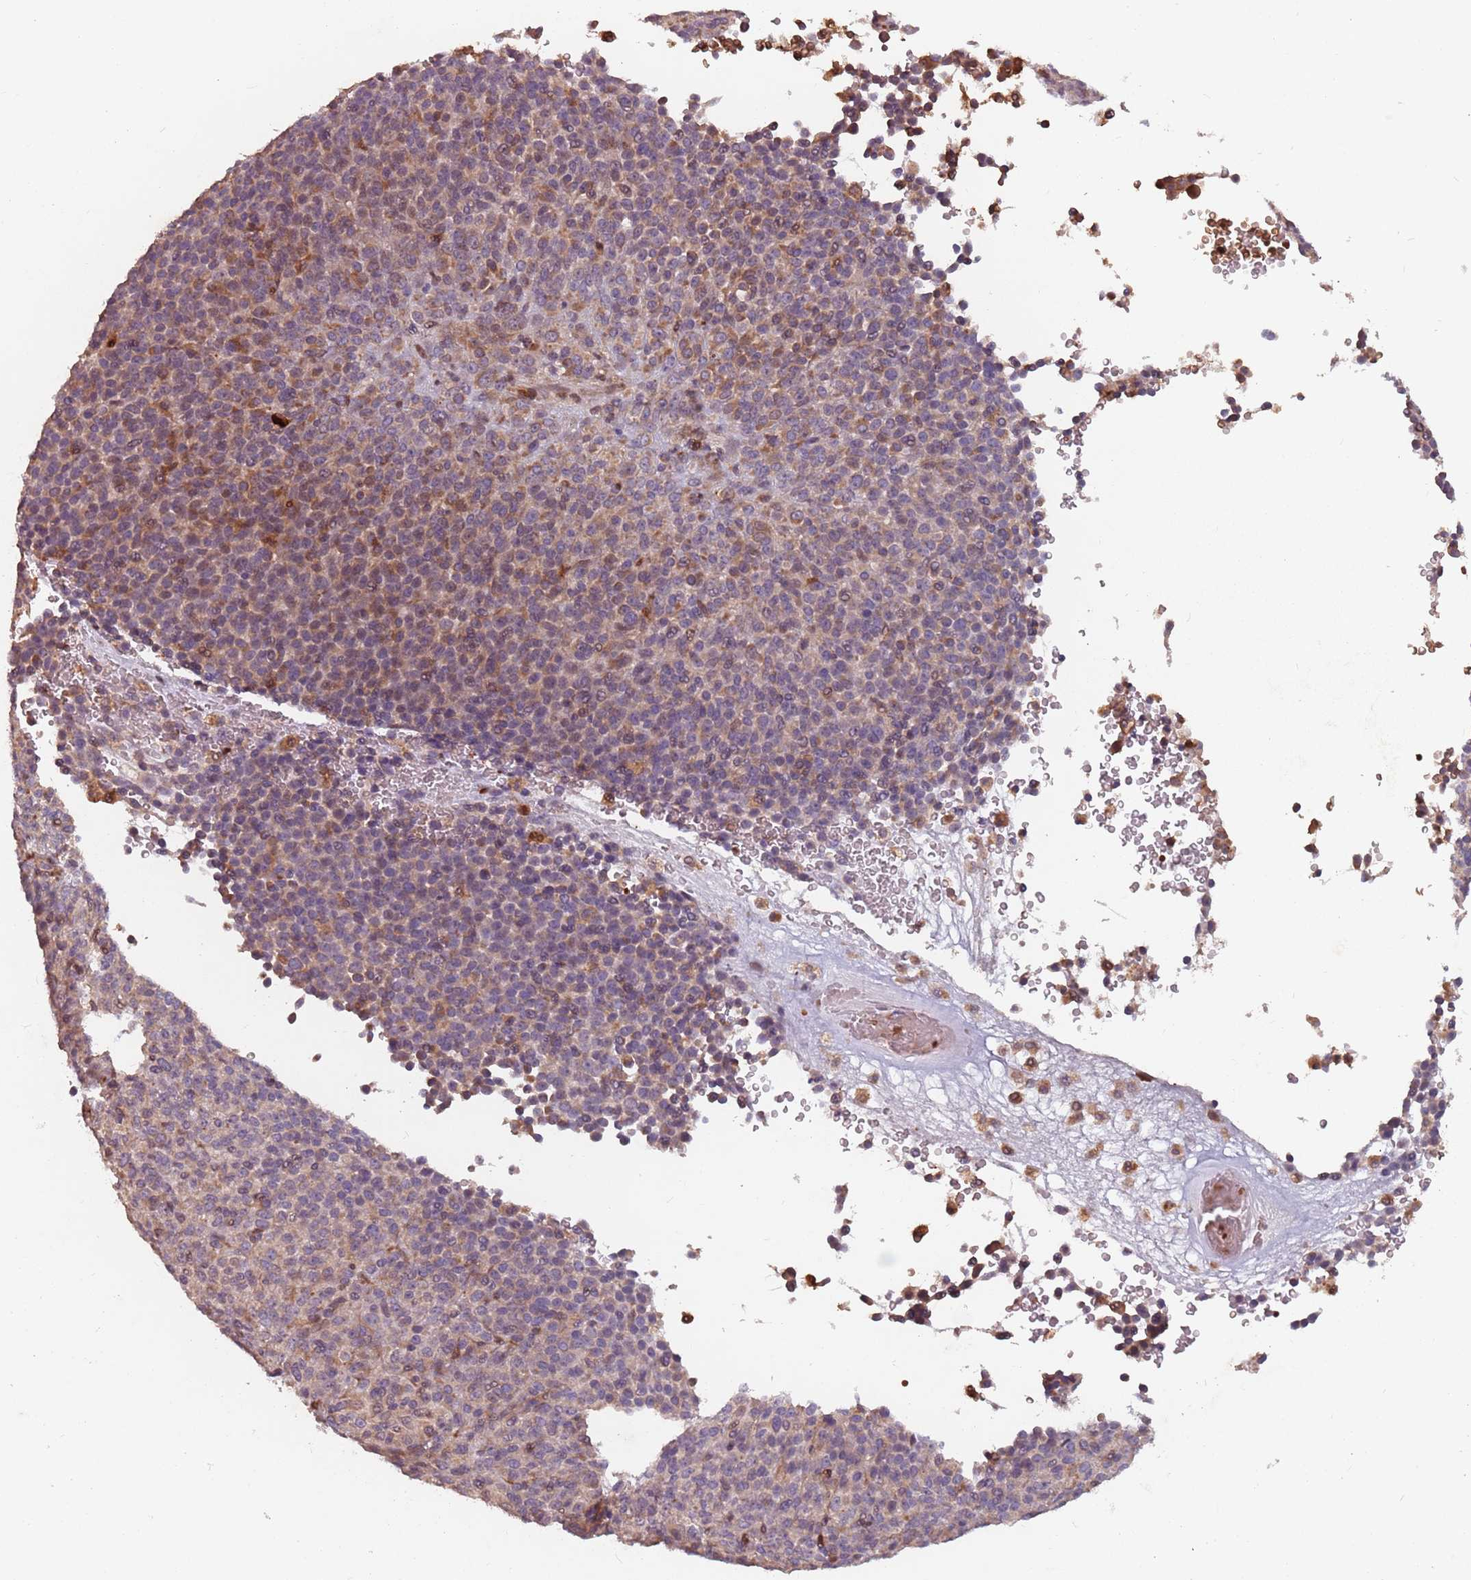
{"staining": {"intensity": "moderate", "quantity": "<25%", "location": "cytoplasmic/membranous"}, "tissue": "melanoma", "cell_type": "Tumor cells", "image_type": "cancer", "snomed": [{"axis": "morphology", "description": "Malignant melanoma, Metastatic site"}, {"axis": "topography", "description": "Brain"}], "caption": "Melanoma tissue shows moderate cytoplasmic/membranous staining in about <25% of tumor cells", "gene": "GPR180", "patient": {"sex": "female", "age": 56}}